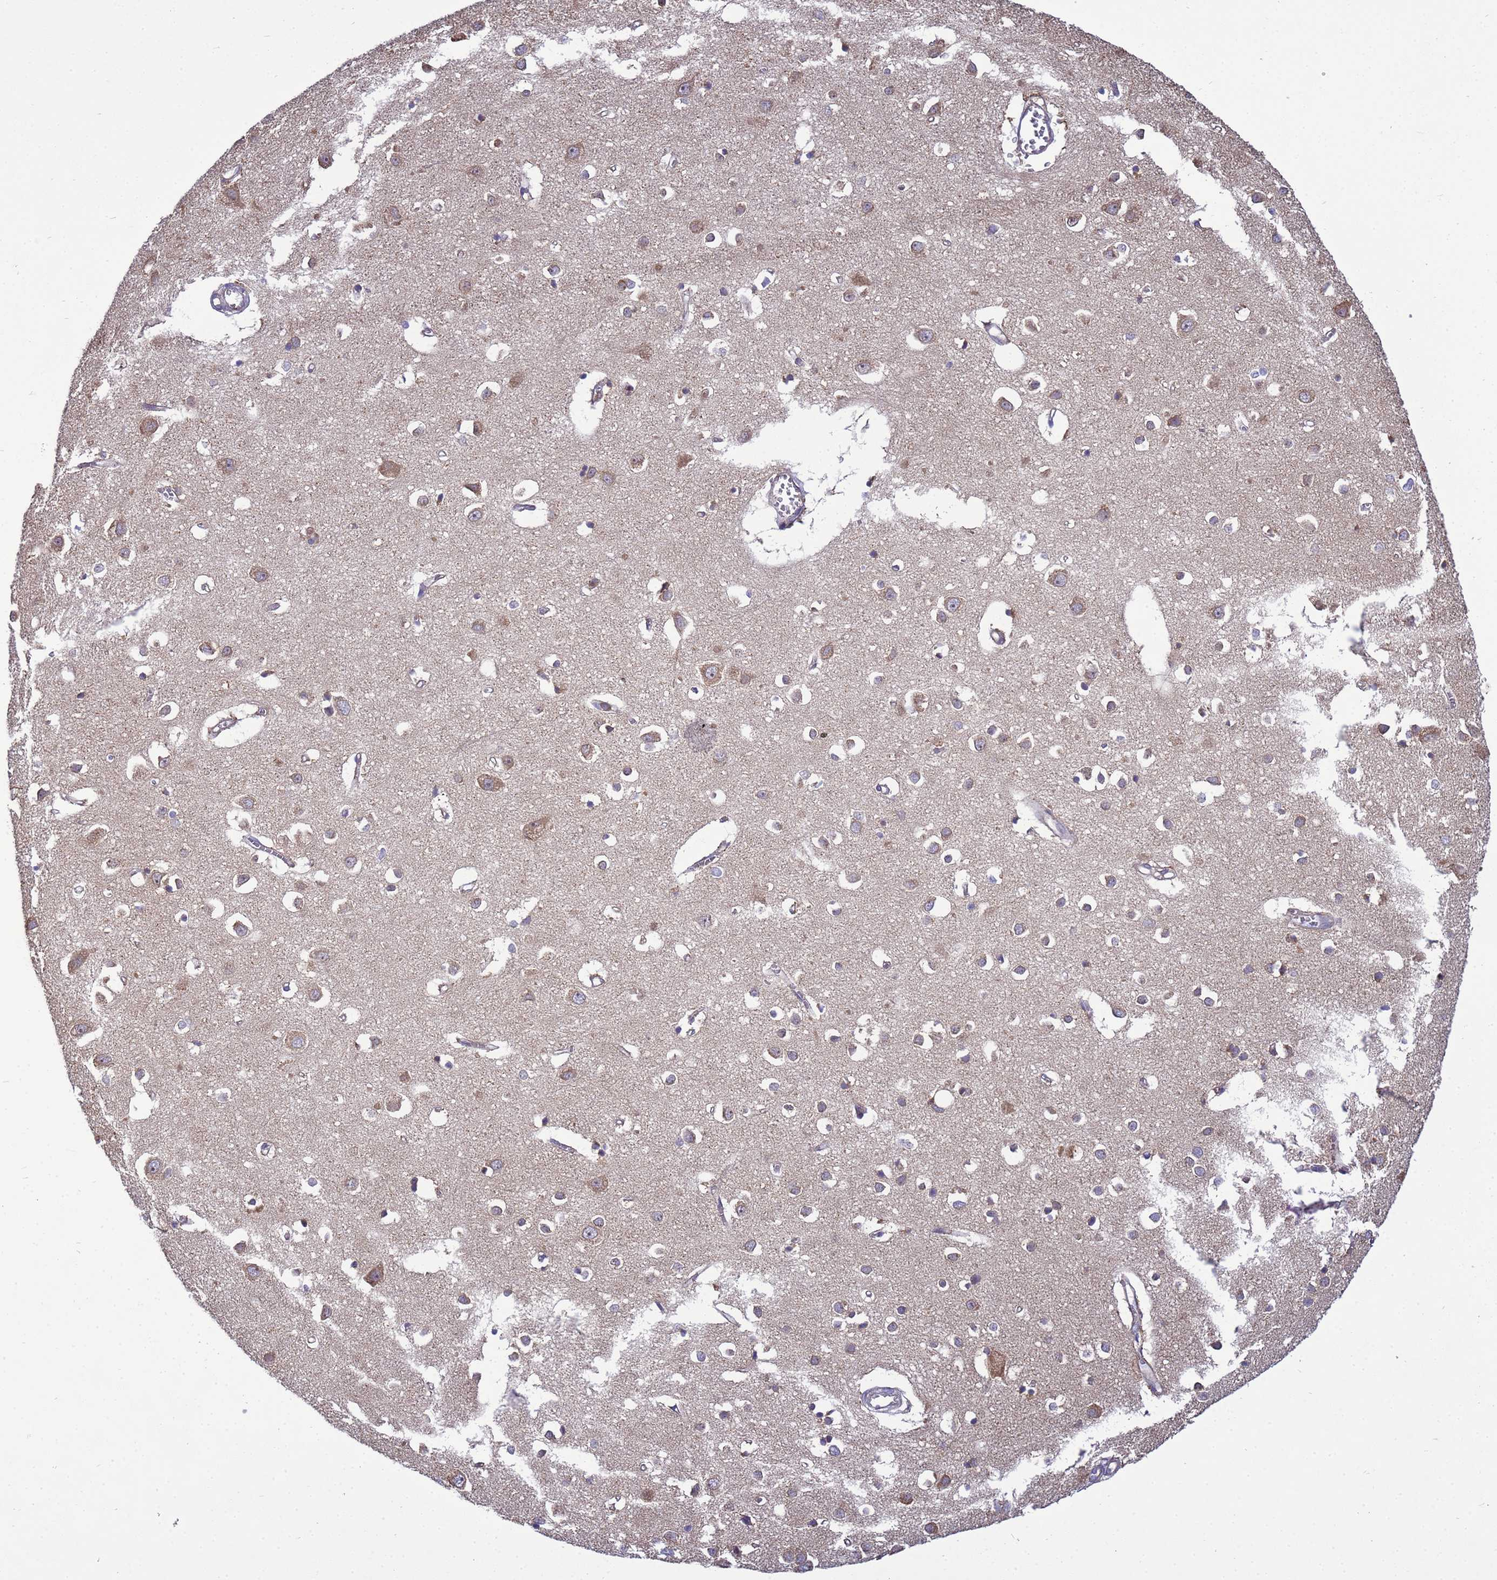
{"staining": {"intensity": "moderate", "quantity": ">75%", "location": "cytoplasmic/membranous"}, "tissue": "cerebral cortex", "cell_type": "Endothelial cells", "image_type": "normal", "snomed": [{"axis": "morphology", "description": "Normal tissue, NOS"}, {"axis": "topography", "description": "Cerebral cortex"}], "caption": "Cerebral cortex stained for a protein exhibits moderate cytoplasmic/membranous positivity in endothelial cells.", "gene": "BECN1", "patient": {"sex": "female", "age": 64}}